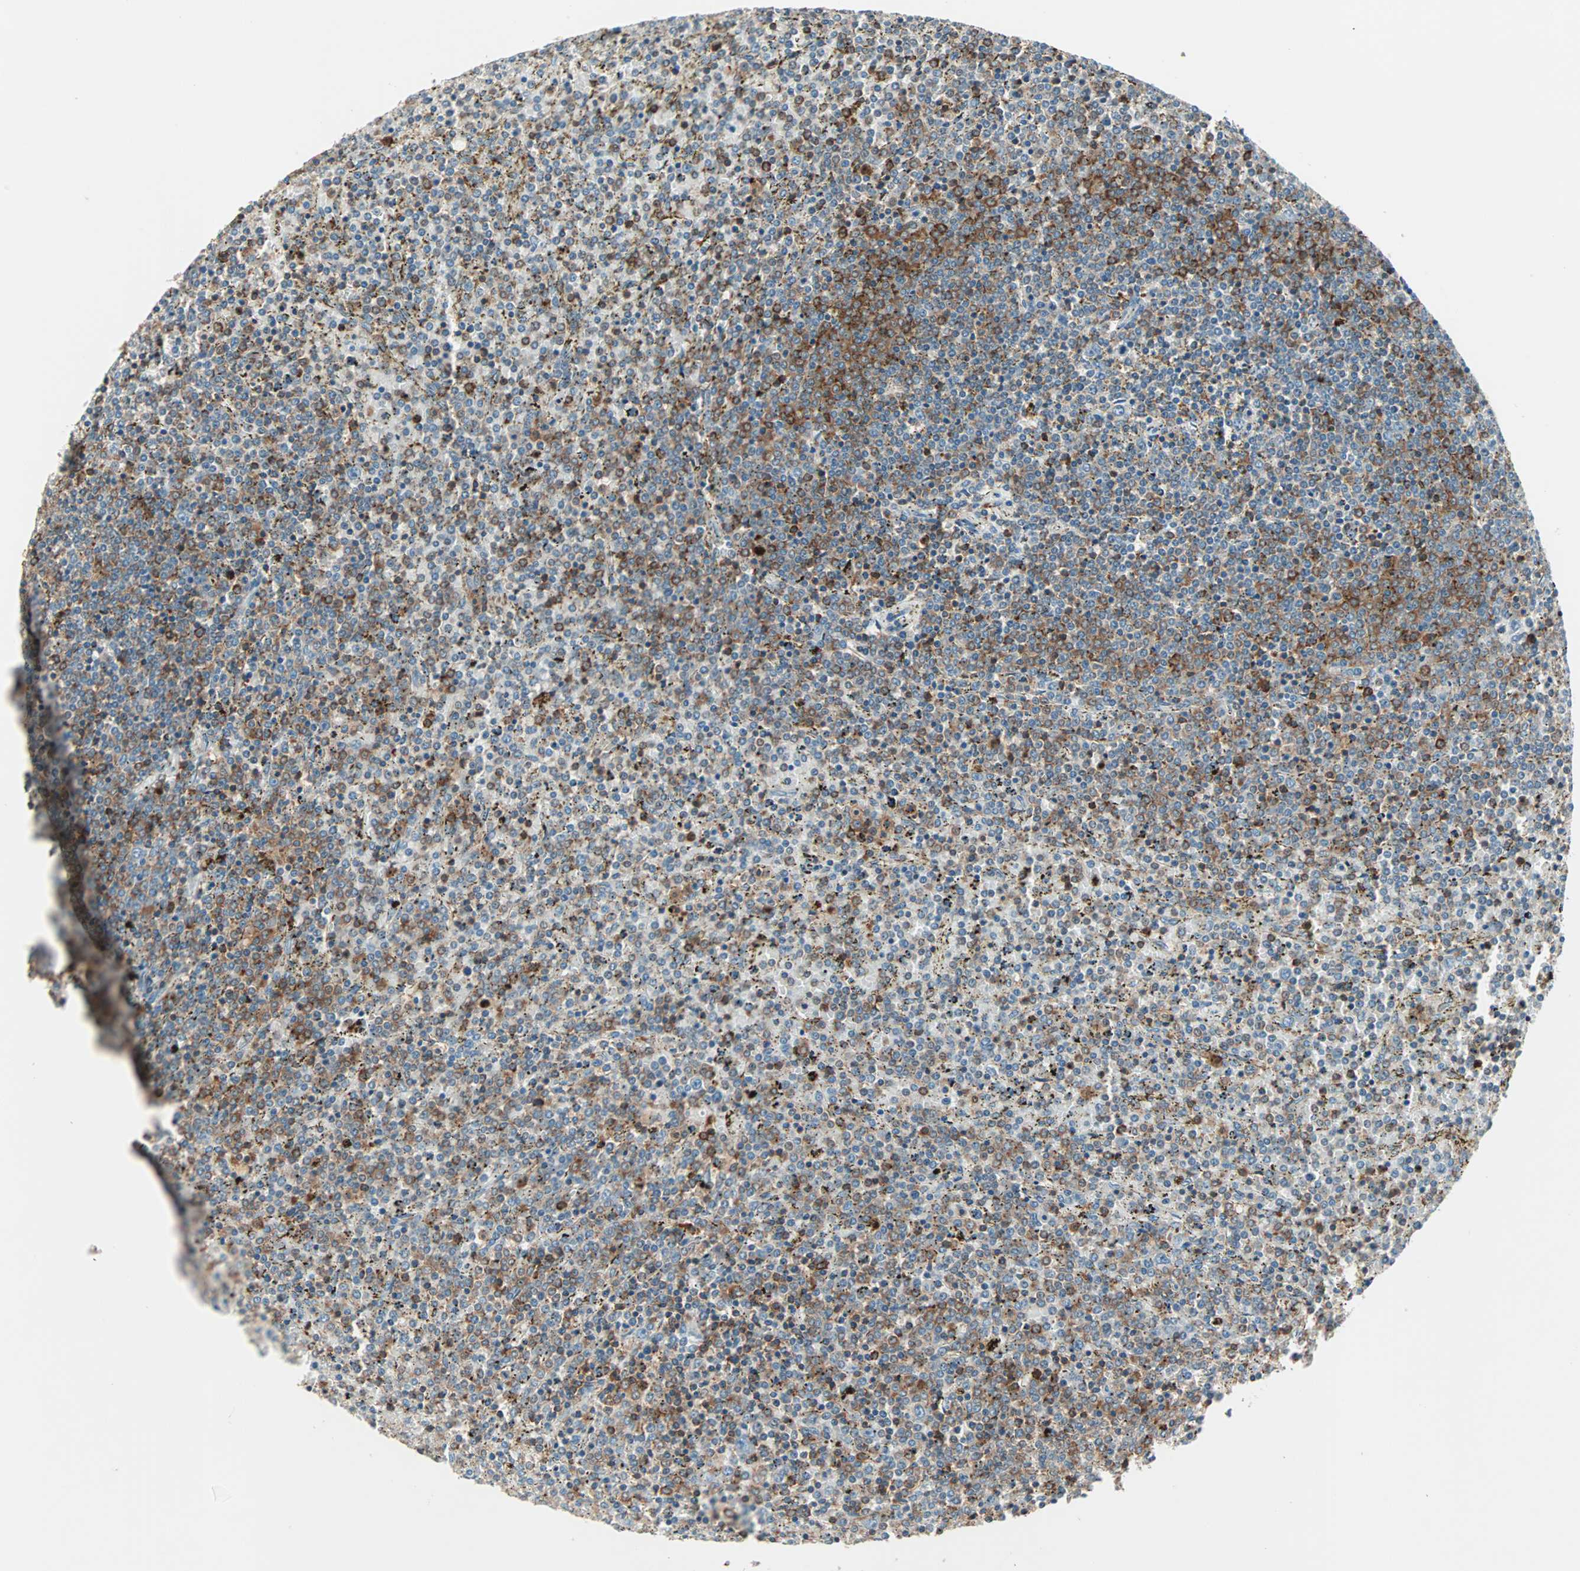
{"staining": {"intensity": "strong", "quantity": "25%-75%", "location": "cytoplasmic/membranous"}, "tissue": "lymphoma", "cell_type": "Tumor cells", "image_type": "cancer", "snomed": [{"axis": "morphology", "description": "Malignant lymphoma, non-Hodgkin's type, Low grade"}, {"axis": "topography", "description": "Spleen"}], "caption": "A histopathology image of human lymphoma stained for a protein displays strong cytoplasmic/membranous brown staining in tumor cells.", "gene": "TEC", "patient": {"sex": "female", "age": 77}}